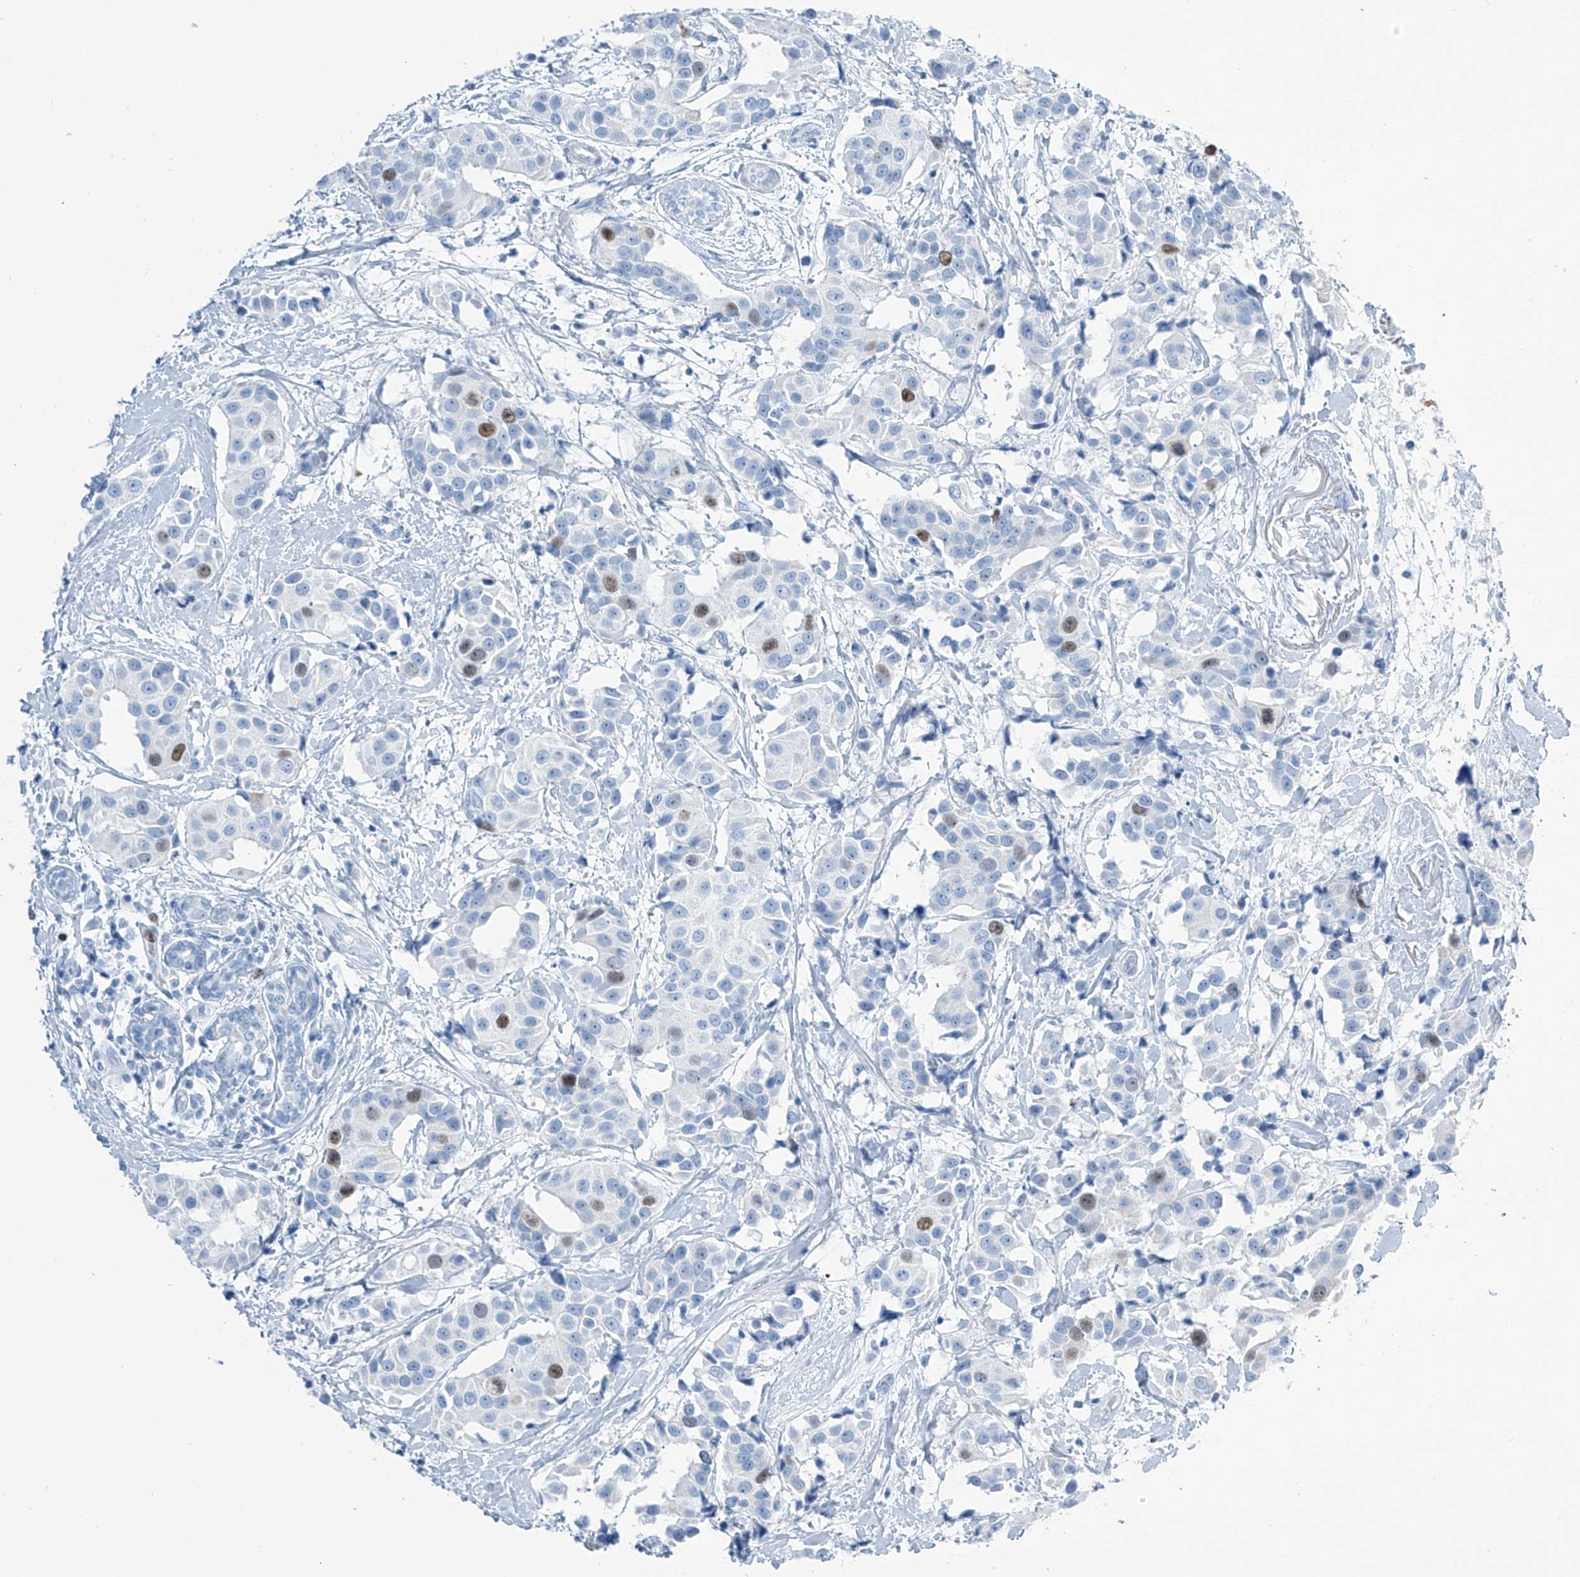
{"staining": {"intensity": "moderate", "quantity": "<25%", "location": "nuclear"}, "tissue": "breast cancer", "cell_type": "Tumor cells", "image_type": "cancer", "snomed": [{"axis": "morphology", "description": "Normal tissue, NOS"}, {"axis": "morphology", "description": "Duct carcinoma"}, {"axis": "topography", "description": "Breast"}], "caption": "This micrograph exhibits infiltrating ductal carcinoma (breast) stained with IHC to label a protein in brown. The nuclear of tumor cells show moderate positivity for the protein. Nuclei are counter-stained blue.", "gene": "SGO2", "patient": {"sex": "female", "age": 39}}